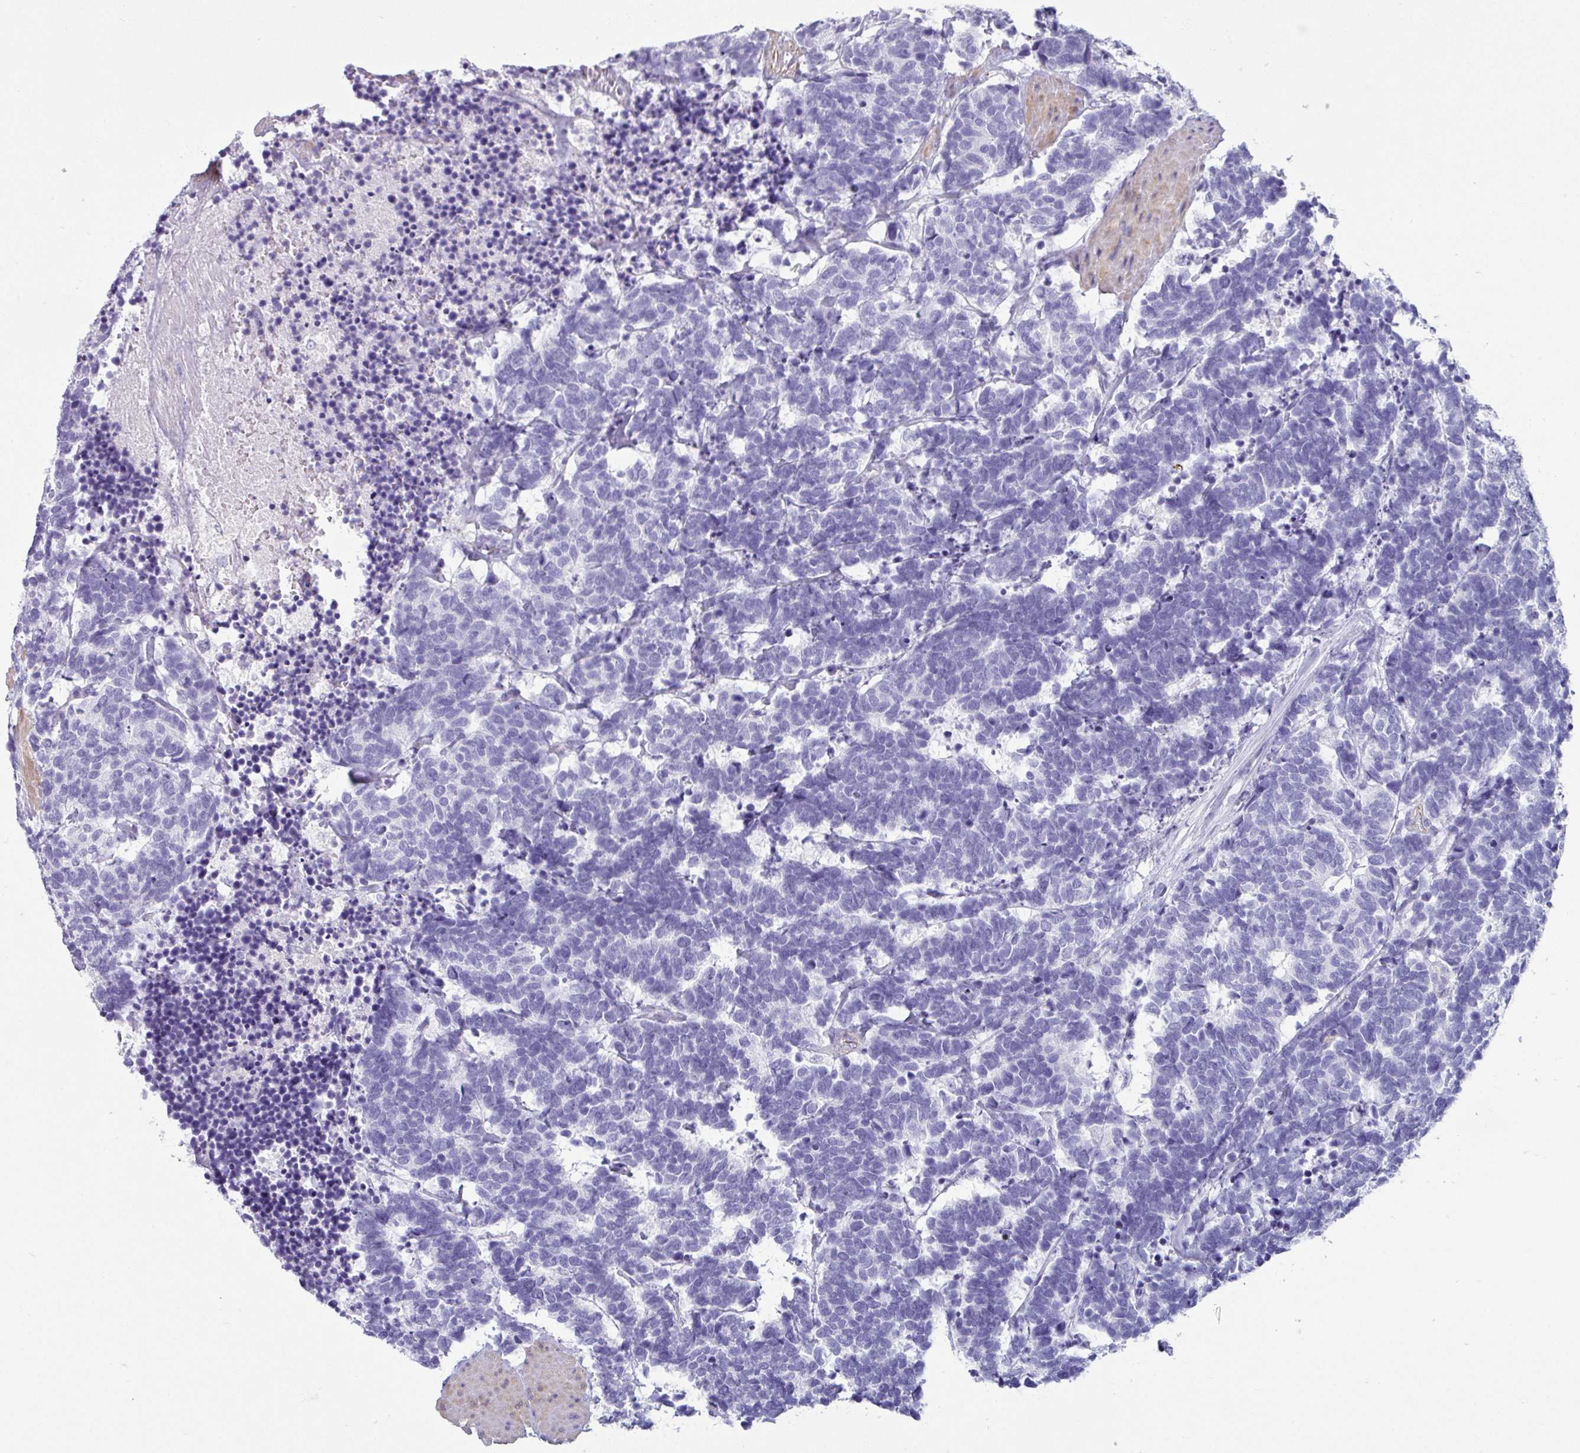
{"staining": {"intensity": "negative", "quantity": "none", "location": "none"}, "tissue": "carcinoid", "cell_type": "Tumor cells", "image_type": "cancer", "snomed": [{"axis": "morphology", "description": "Carcinoma, NOS"}, {"axis": "morphology", "description": "Carcinoid, malignant, NOS"}, {"axis": "topography", "description": "Urinary bladder"}], "caption": "DAB immunohistochemical staining of human malignant carcinoid demonstrates no significant staining in tumor cells. Nuclei are stained in blue.", "gene": "VCX2", "patient": {"sex": "male", "age": 57}}